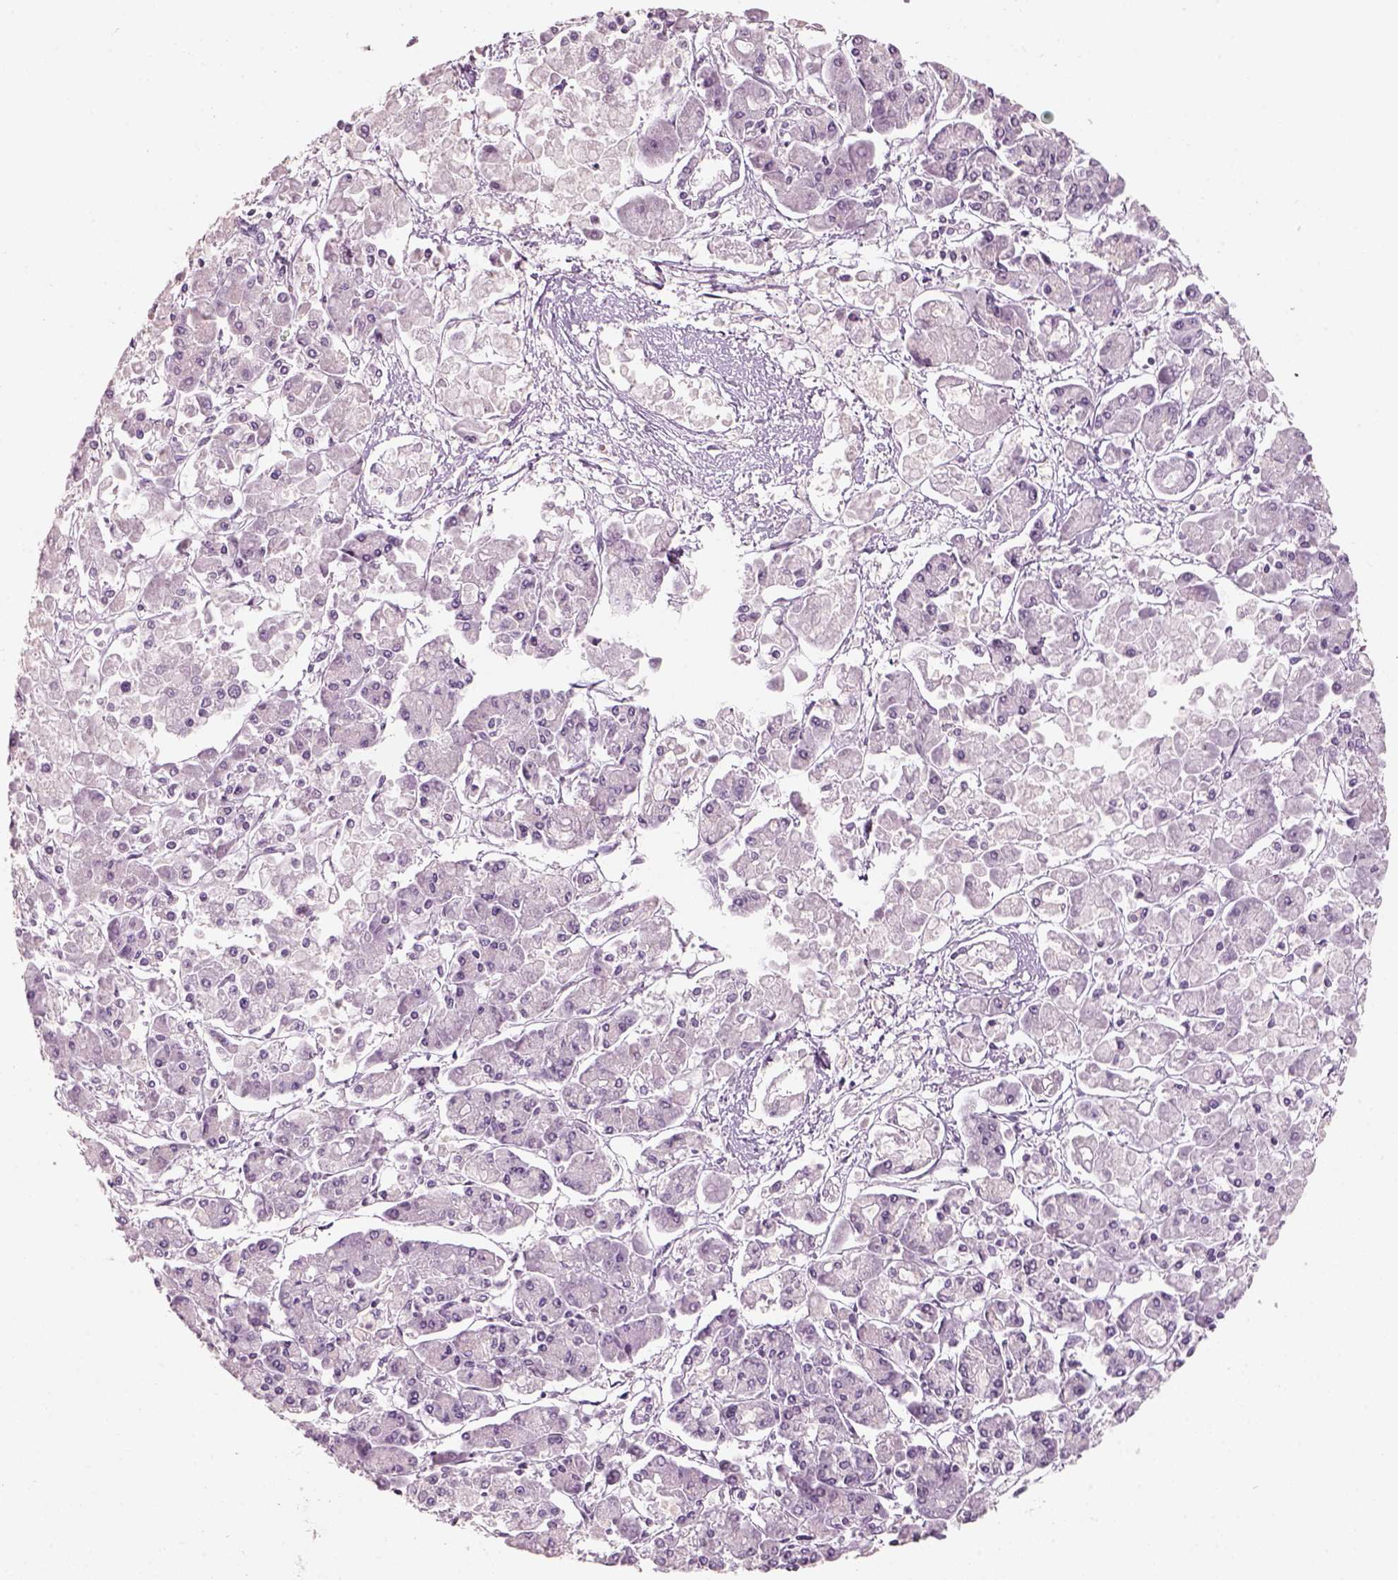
{"staining": {"intensity": "negative", "quantity": "none", "location": "none"}, "tissue": "pancreatic cancer", "cell_type": "Tumor cells", "image_type": "cancer", "snomed": [{"axis": "morphology", "description": "Adenocarcinoma, NOS"}, {"axis": "topography", "description": "Pancreas"}], "caption": "There is no significant staining in tumor cells of pancreatic cancer.", "gene": "SLC6A2", "patient": {"sex": "male", "age": 85}}